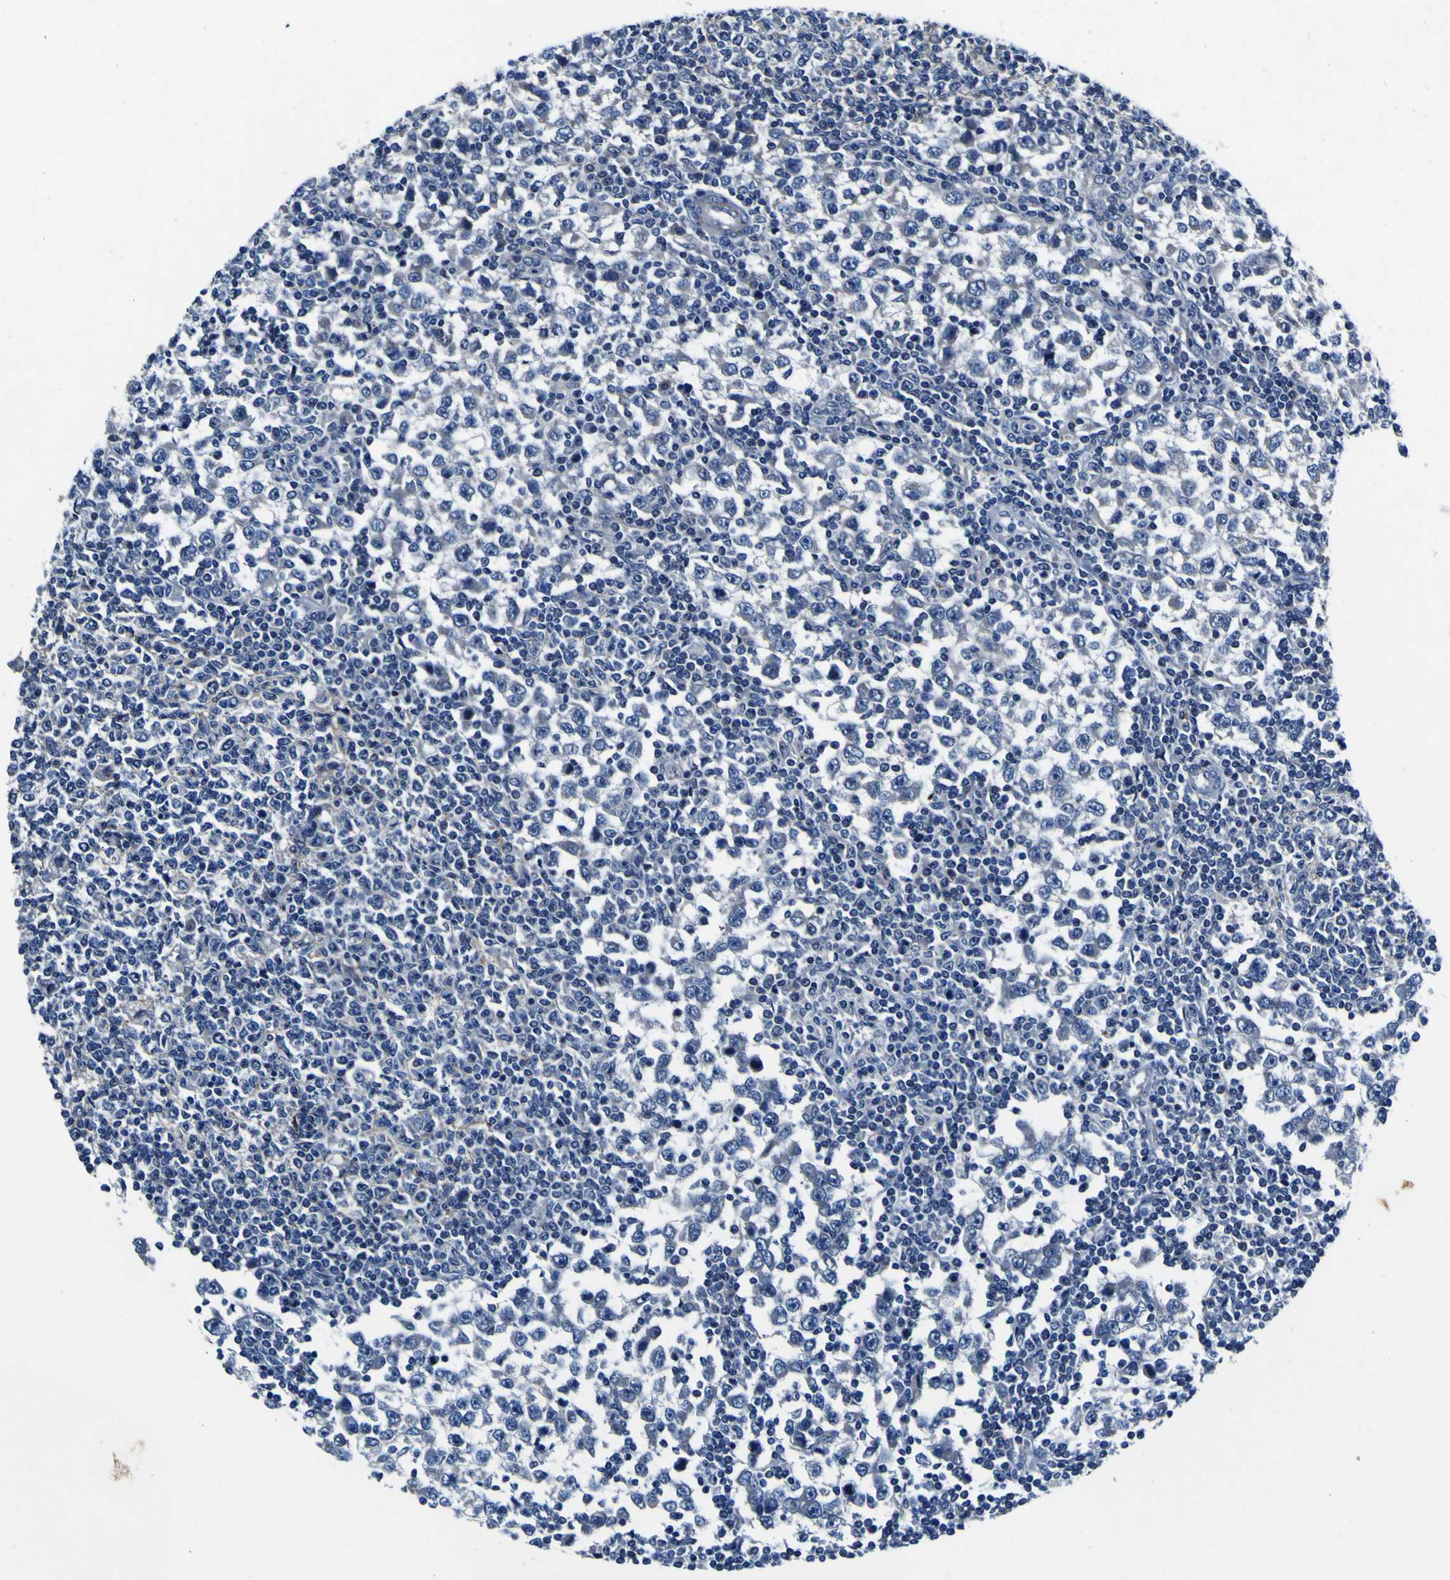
{"staining": {"intensity": "negative", "quantity": "none", "location": "none"}, "tissue": "testis cancer", "cell_type": "Tumor cells", "image_type": "cancer", "snomed": [{"axis": "morphology", "description": "Seminoma, NOS"}, {"axis": "topography", "description": "Testis"}], "caption": "Immunohistochemistry (IHC) of testis cancer (seminoma) exhibits no staining in tumor cells.", "gene": "AGAP3", "patient": {"sex": "male", "age": 65}}